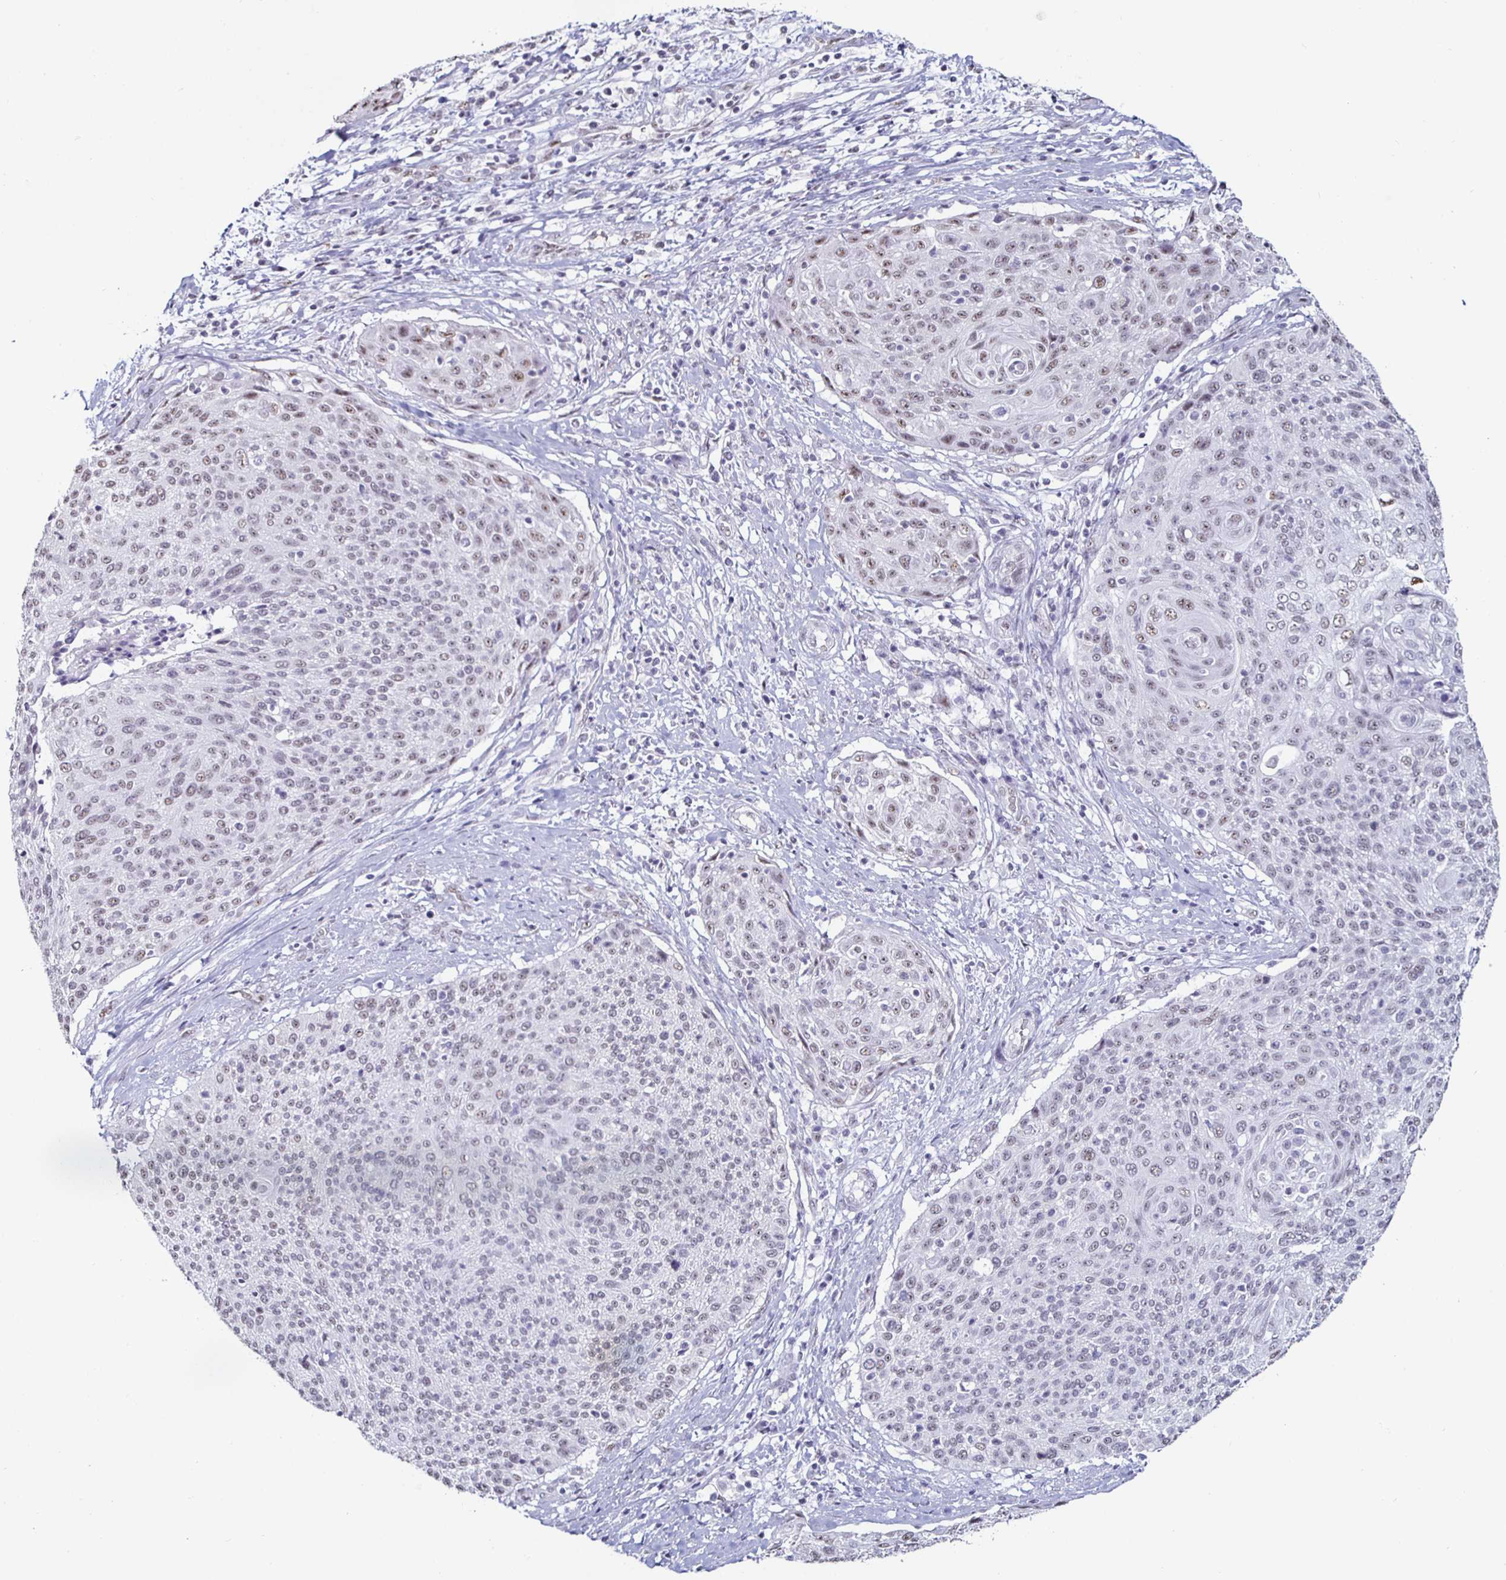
{"staining": {"intensity": "weak", "quantity": "<25%", "location": "nuclear"}, "tissue": "cervical cancer", "cell_type": "Tumor cells", "image_type": "cancer", "snomed": [{"axis": "morphology", "description": "Squamous cell carcinoma, NOS"}, {"axis": "topography", "description": "Cervix"}], "caption": "Immunohistochemical staining of human cervical cancer reveals no significant staining in tumor cells.", "gene": "DDX39B", "patient": {"sex": "female", "age": 31}}